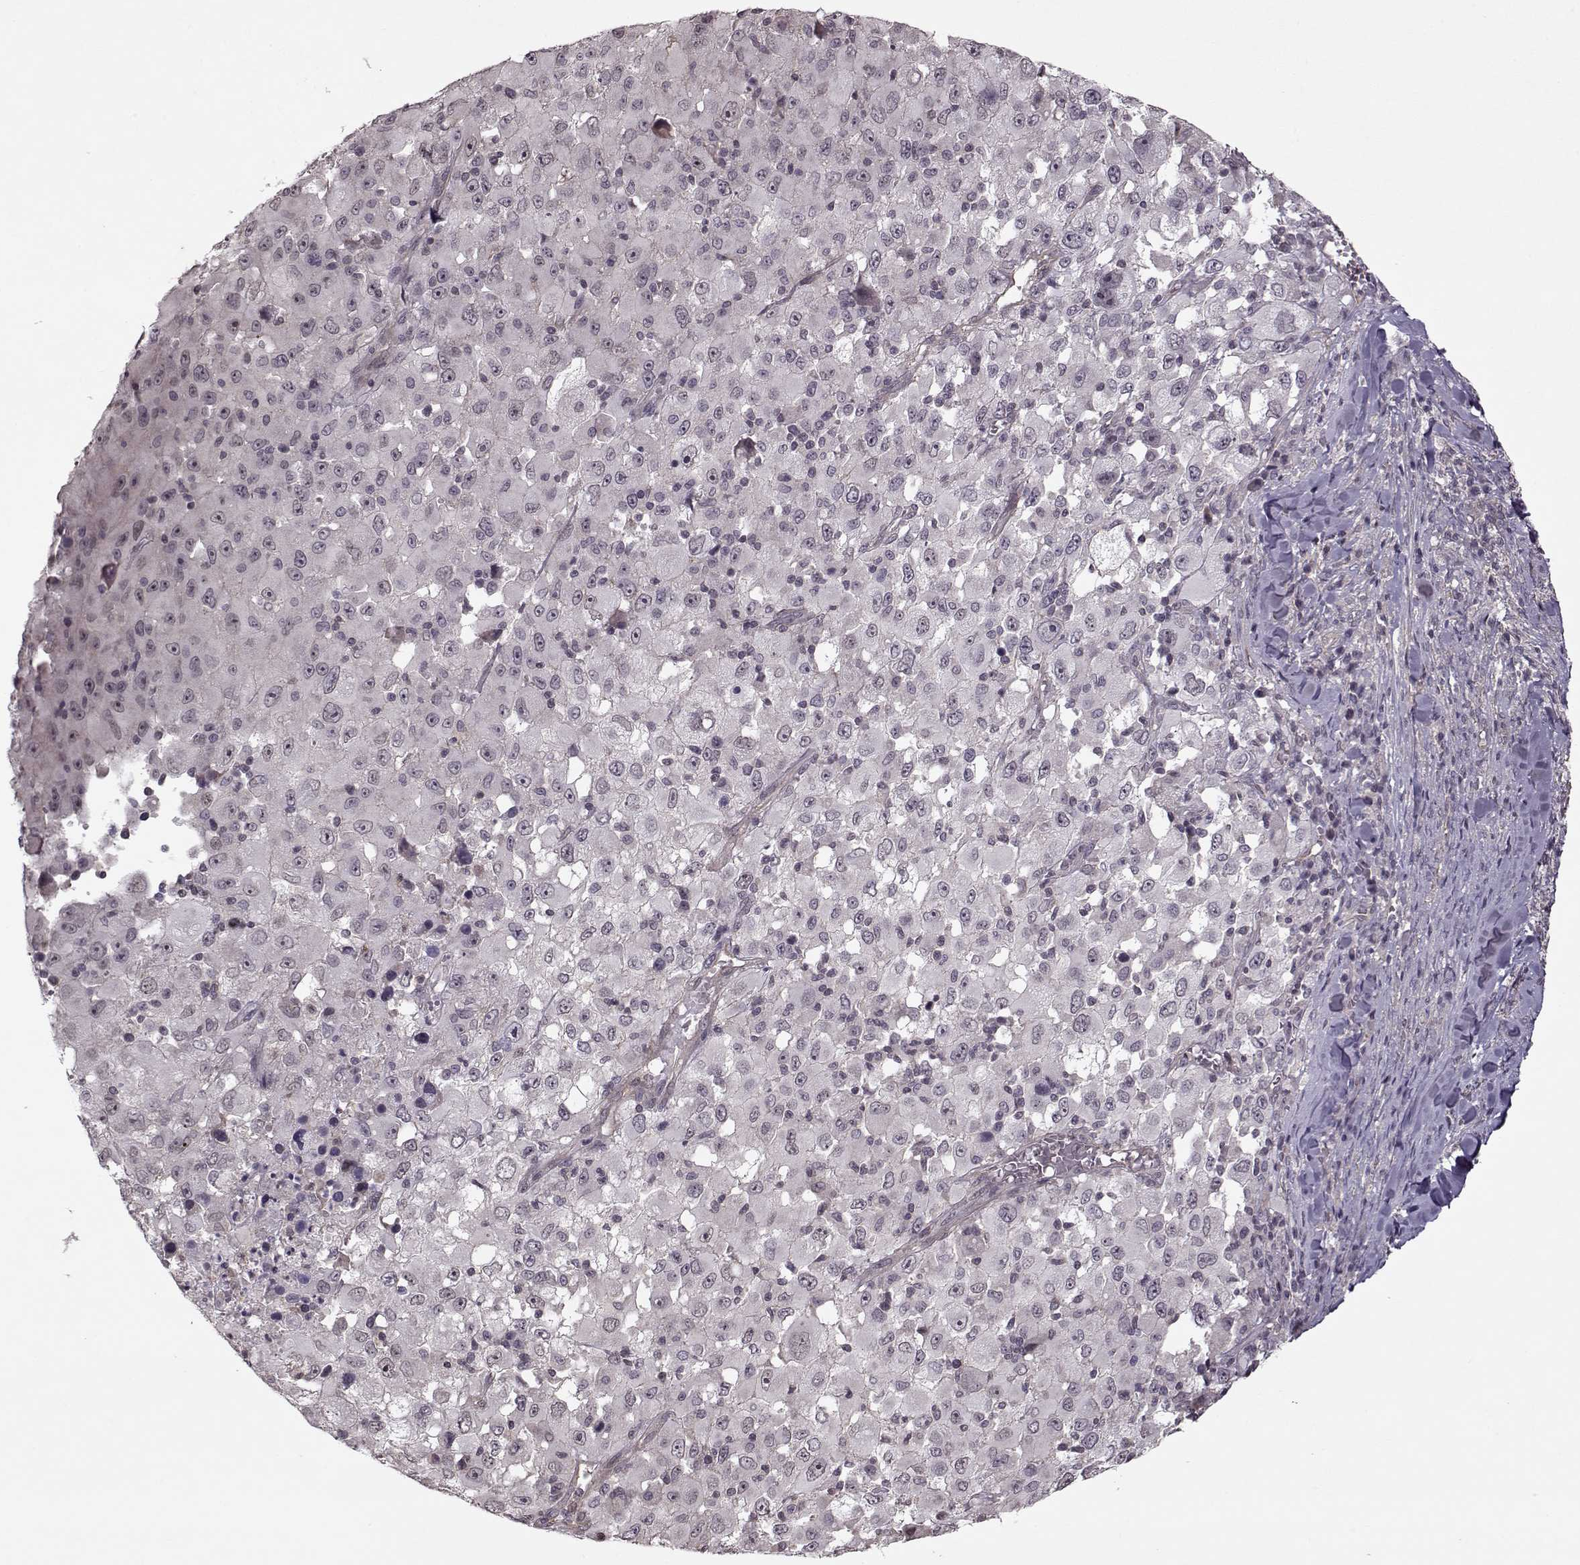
{"staining": {"intensity": "negative", "quantity": "none", "location": "none"}, "tissue": "melanoma", "cell_type": "Tumor cells", "image_type": "cancer", "snomed": [{"axis": "morphology", "description": "Malignant melanoma, Metastatic site"}, {"axis": "topography", "description": "Soft tissue"}], "caption": "Melanoma was stained to show a protein in brown. There is no significant staining in tumor cells.", "gene": "KRT9", "patient": {"sex": "male", "age": 50}}